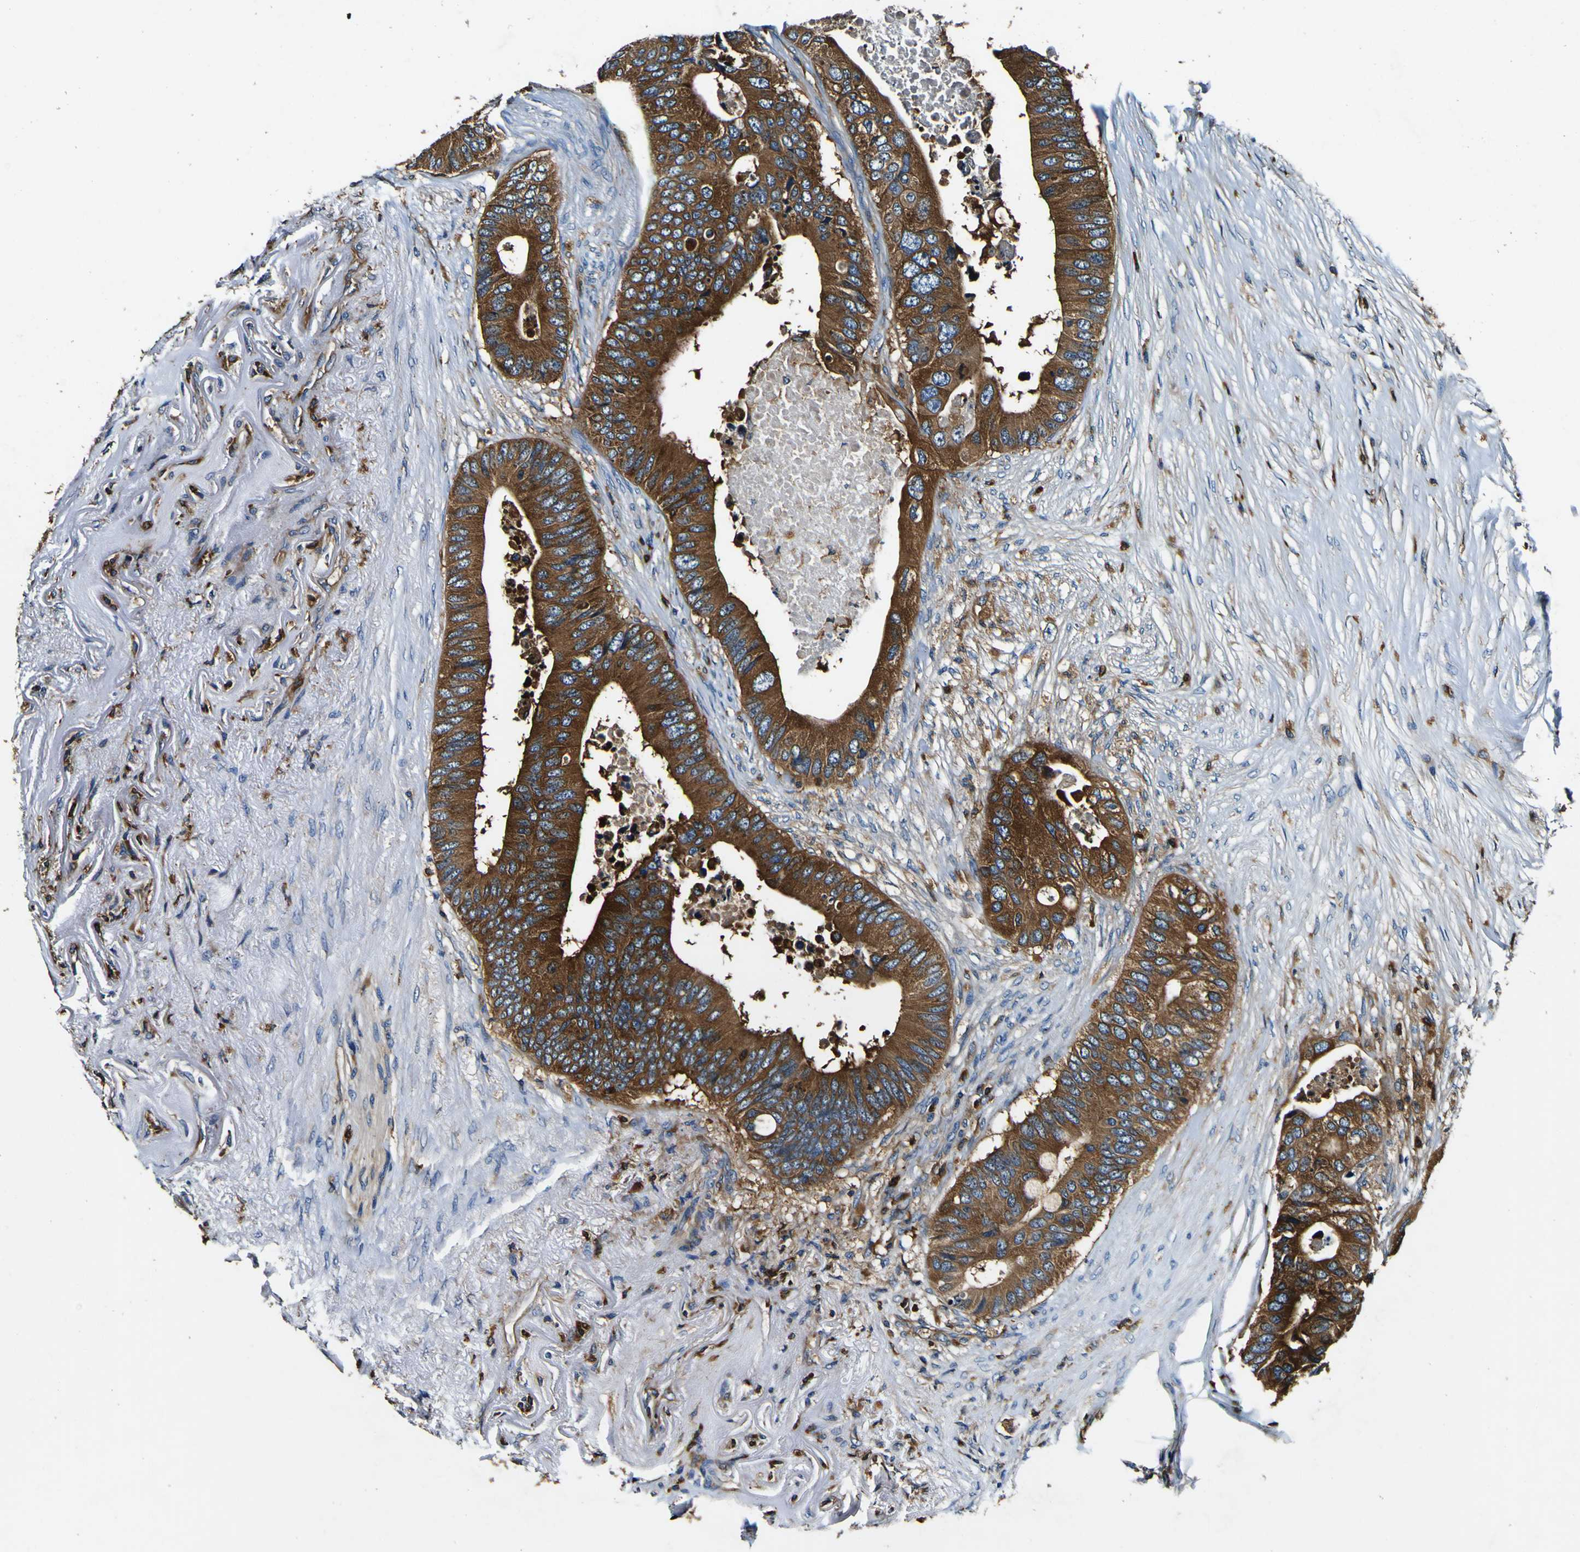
{"staining": {"intensity": "strong", "quantity": ">75%", "location": "cytoplasmic/membranous"}, "tissue": "colorectal cancer", "cell_type": "Tumor cells", "image_type": "cancer", "snomed": [{"axis": "morphology", "description": "Adenocarcinoma, NOS"}, {"axis": "topography", "description": "Colon"}], "caption": "About >75% of tumor cells in human colorectal adenocarcinoma show strong cytoplasmic/membranous protein positivity as visualized by brown immunohistochemical staining.", "gene": "RHOT2", "patient": {"sex": "male", "age": 71}}